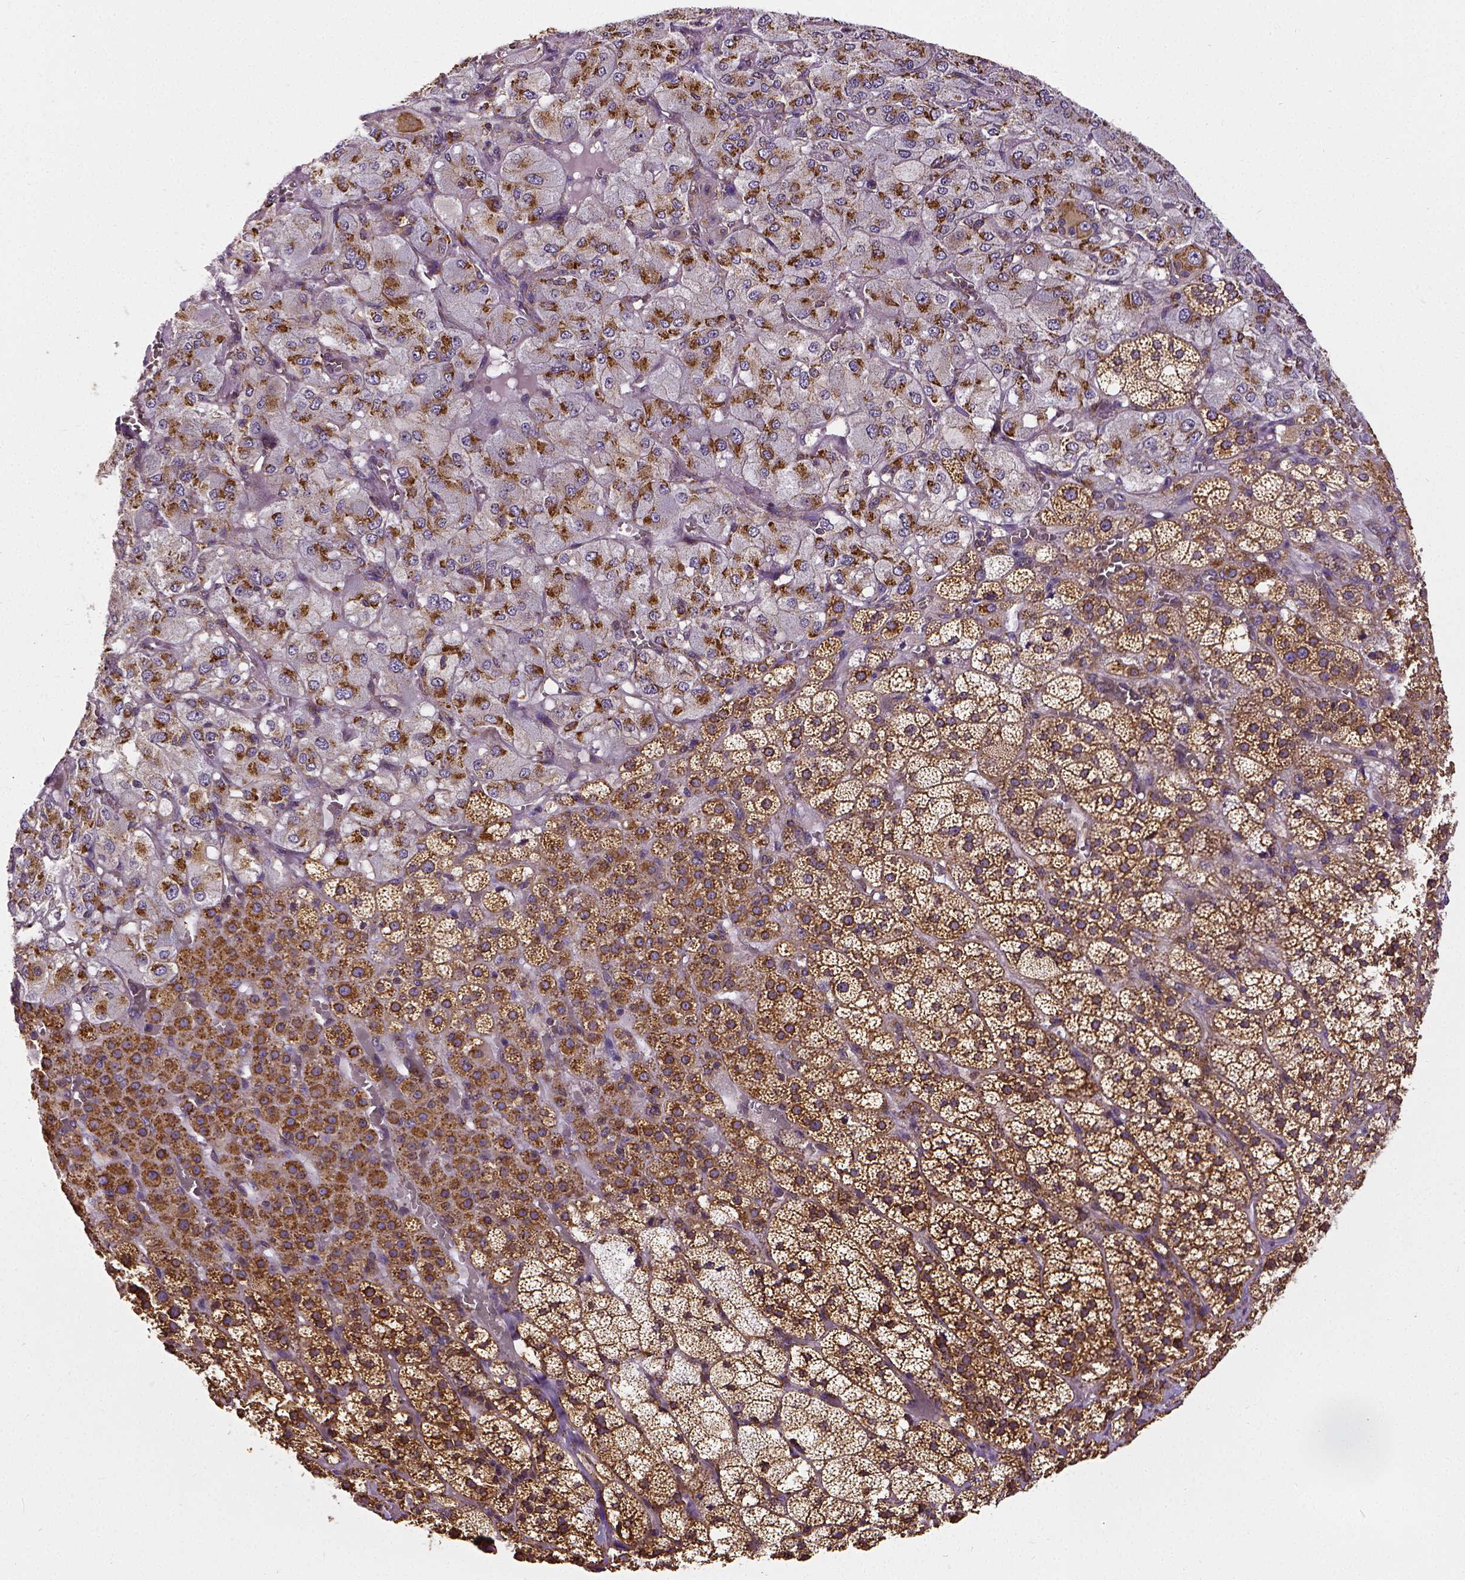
{"staining": {"intensity": "strong", "quantity": "25%-75%", "location": "cytoplasmic/membranous"}, "tissue": "adrenal gland", "cell_type": "Glandular cells", "image_type": "normal", "snomed": [{"axis": "morphology", "description": "Normal tissue, NOS"}, {"axis": "topography", "description": "Adrenal gland"}], "caption": "IHC staining of normal adrenal gland, which demonstrates high levels of strong cytoplasmic/membranous expression in approximately 25%-75% of glandular cells indicating strong cytoplasmic/membranous protein positivity. The staining was performed using DAB (brown) for protein detection and nuclei were counterstained in hematoxylin (blue).", "gene": "MTDH", "patient": {"sex": "female", "age": 60}}